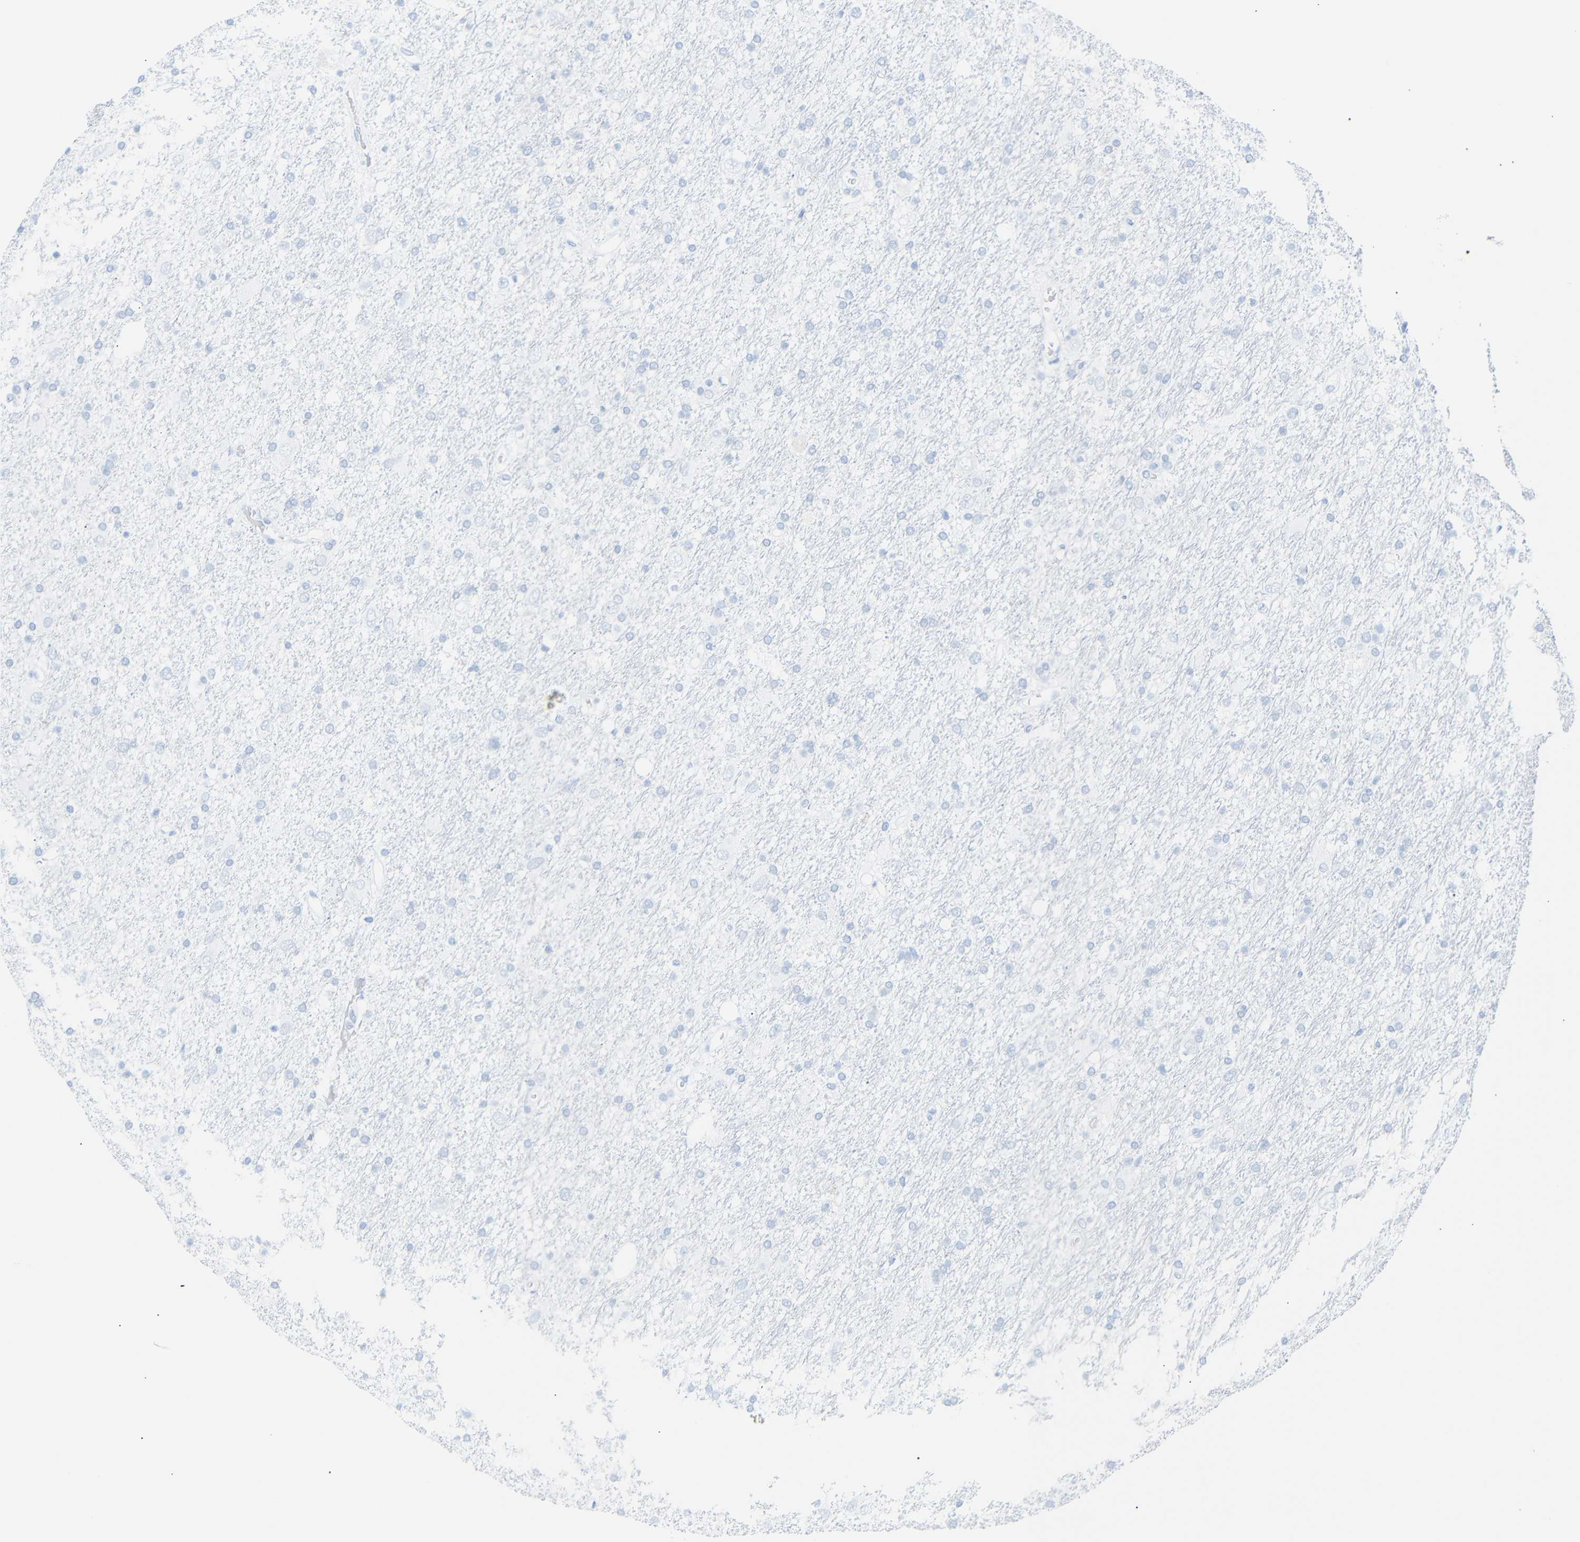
{"staining": {"intensity": "negative", "quantity": "none", "location": "none"}, "tissue": "glioma", "cell_type": "Tumor cells", "image_type": "cancer", "snomed": [{"axis": "morphology", "description": "Glioma, malignant, Low grade"}, {"axis": "topography", "description": "Brain"}], "caption": "Glioma stained for a protein using IHC reveals no staining tumor cells.", "gene": "DYNAP", "patient": {"sex": "male", "age": 77}}